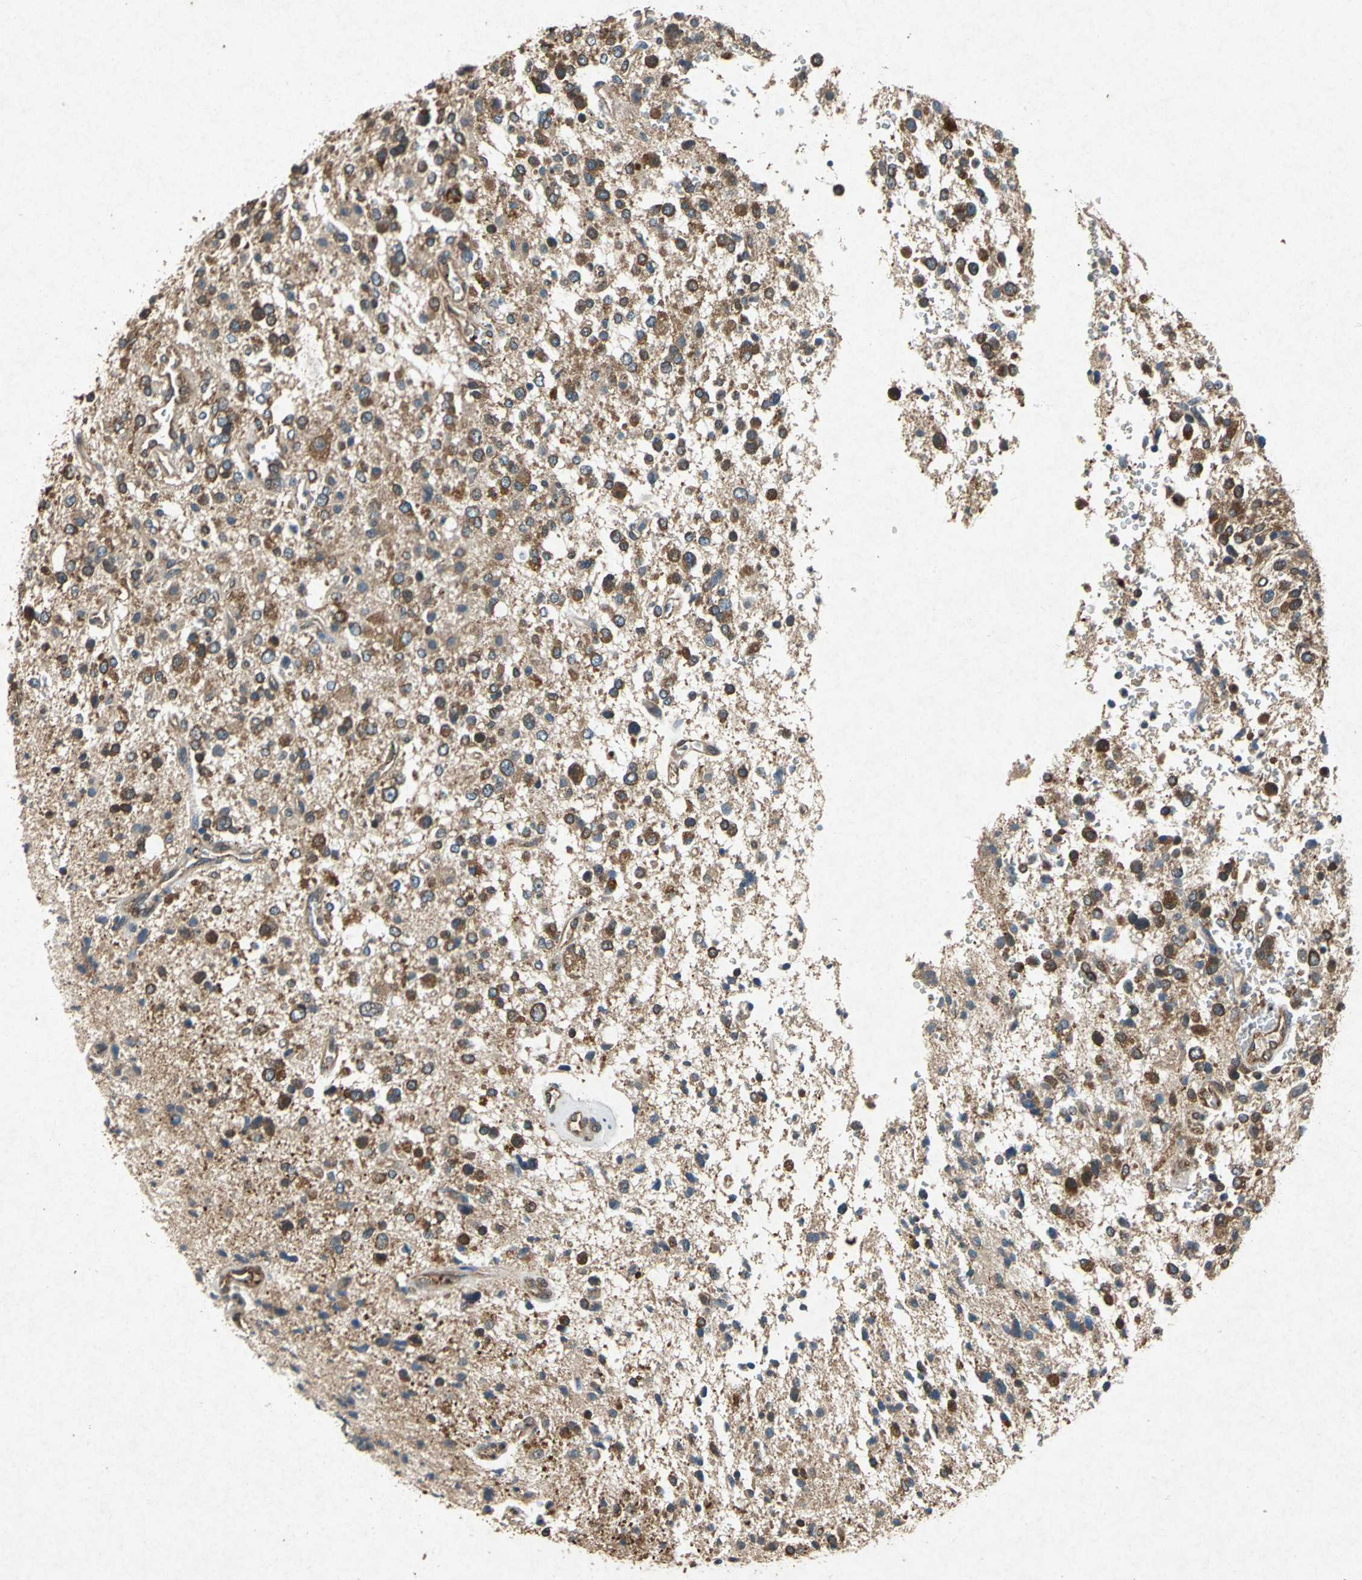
{"staining": {"intensity": "moderate", "quantity": ">75%", "location": "cytoplasmic/membranous"}, "tissue": "glioma", "cell_type": "Tumor cells", "image_type": "cancer", "snomed": [{"axis": "morphology", "description": "Glioma, malignant, High grade"}, {"axis": "topography", "description": "Brain"}], "caption": "This is an image of immunohistochemistry staining of malignant glioma (high-grade), which shows moderate positivity in the cytoplasmic/membranous of tumor cells.", "gene": "HSP90AB1", "patient": {"sex": "male", "age": 47}}